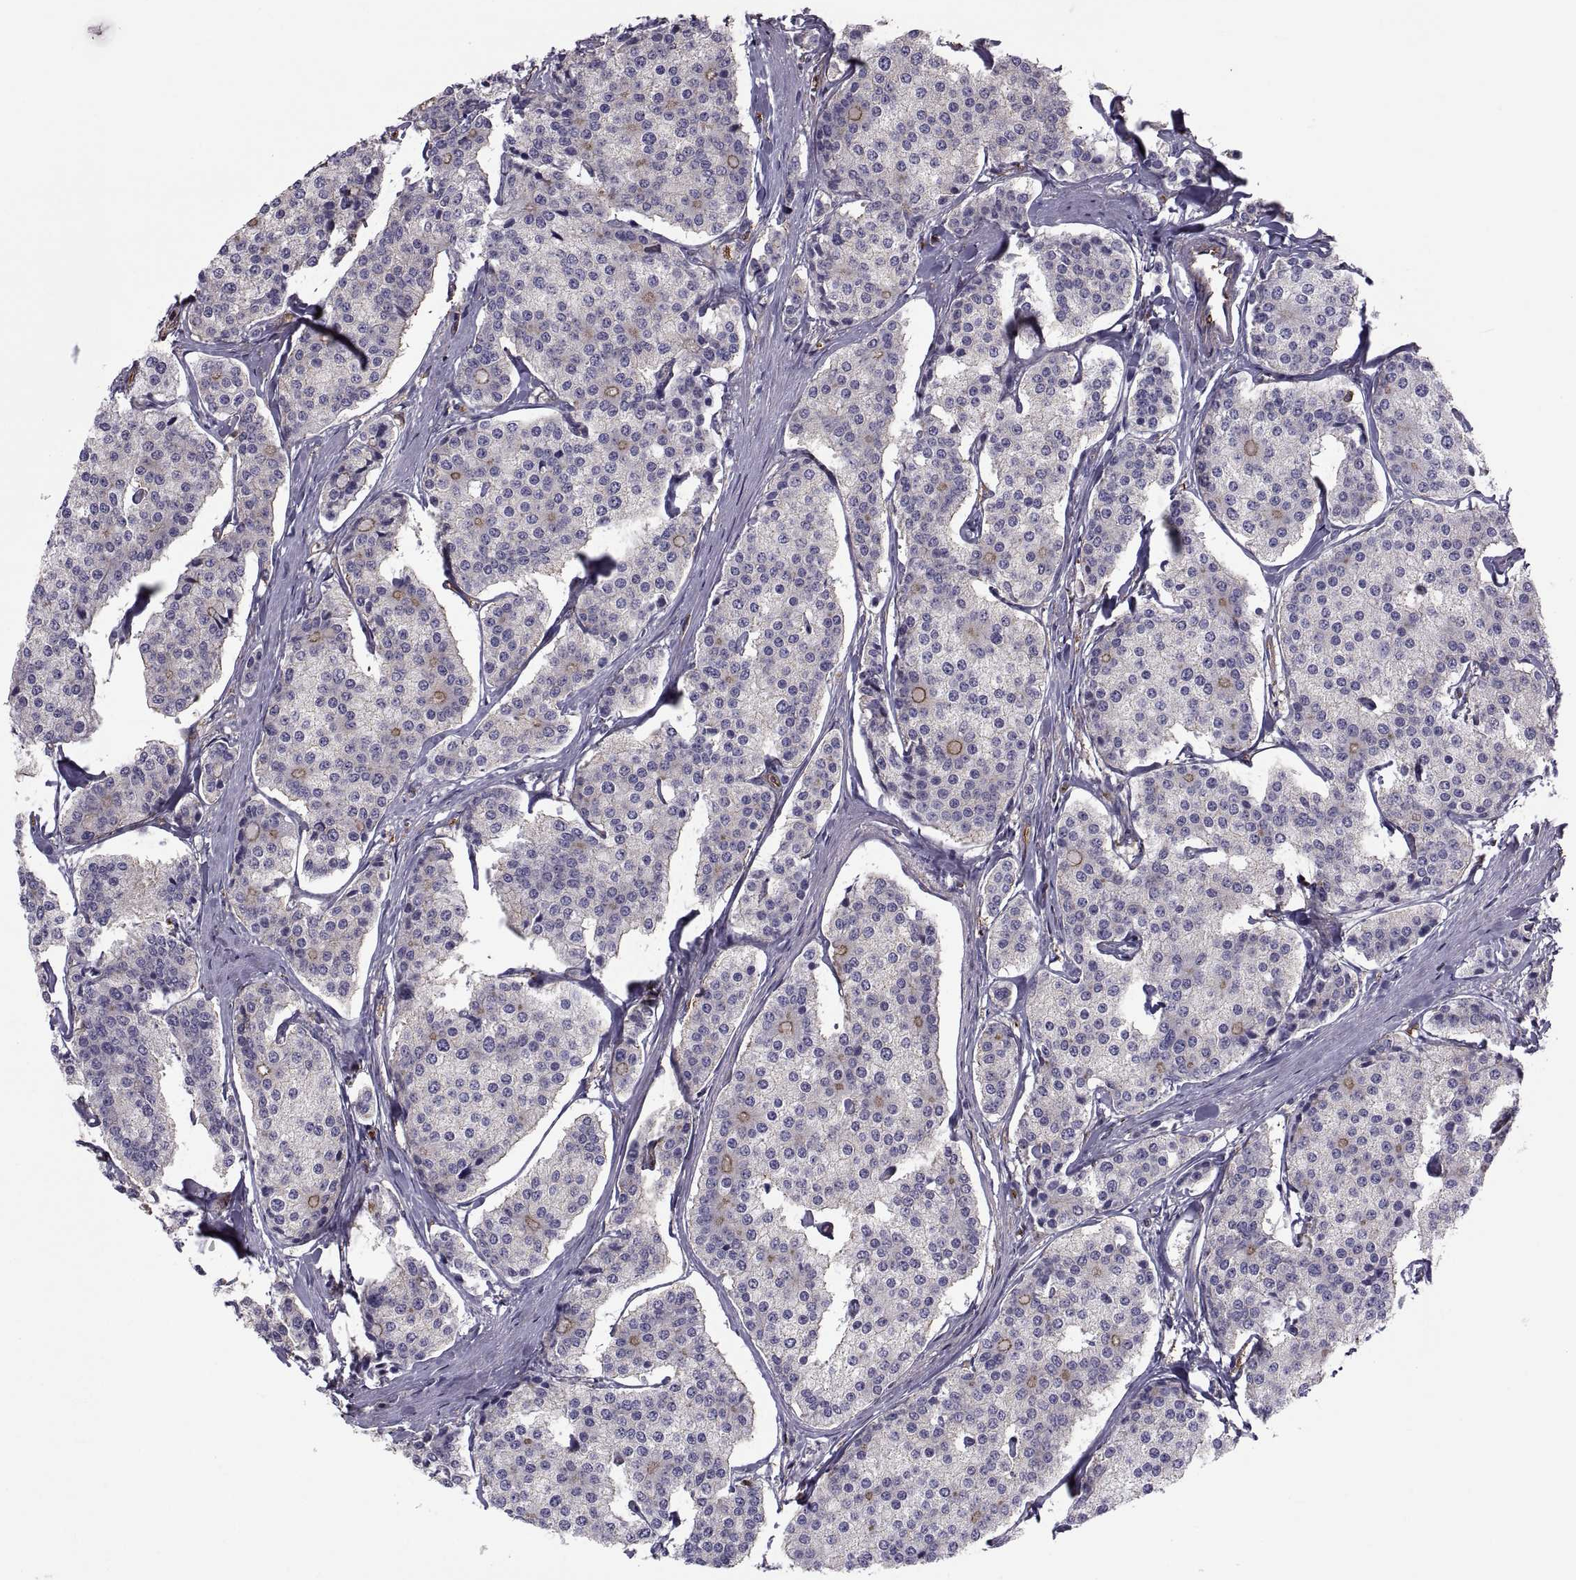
{"staining": {"intensity": "negative", "quantity": "none", "location": "none"}, "tissue": "carcinoid", "cell_type": "Tumor cells", "image_type": "cancer", "snomed": [{"axis": "morphology", "description": "Carcinoid, malignant, NOS"}, {"axis": "topography", "description": "Small intestine"}], "caption": "Carcinoid was stained to show a protein in brown. There is no significant staining in tumor cells.", "gene": "MYH9", "patient": {"sex": "female", "age": 65}}